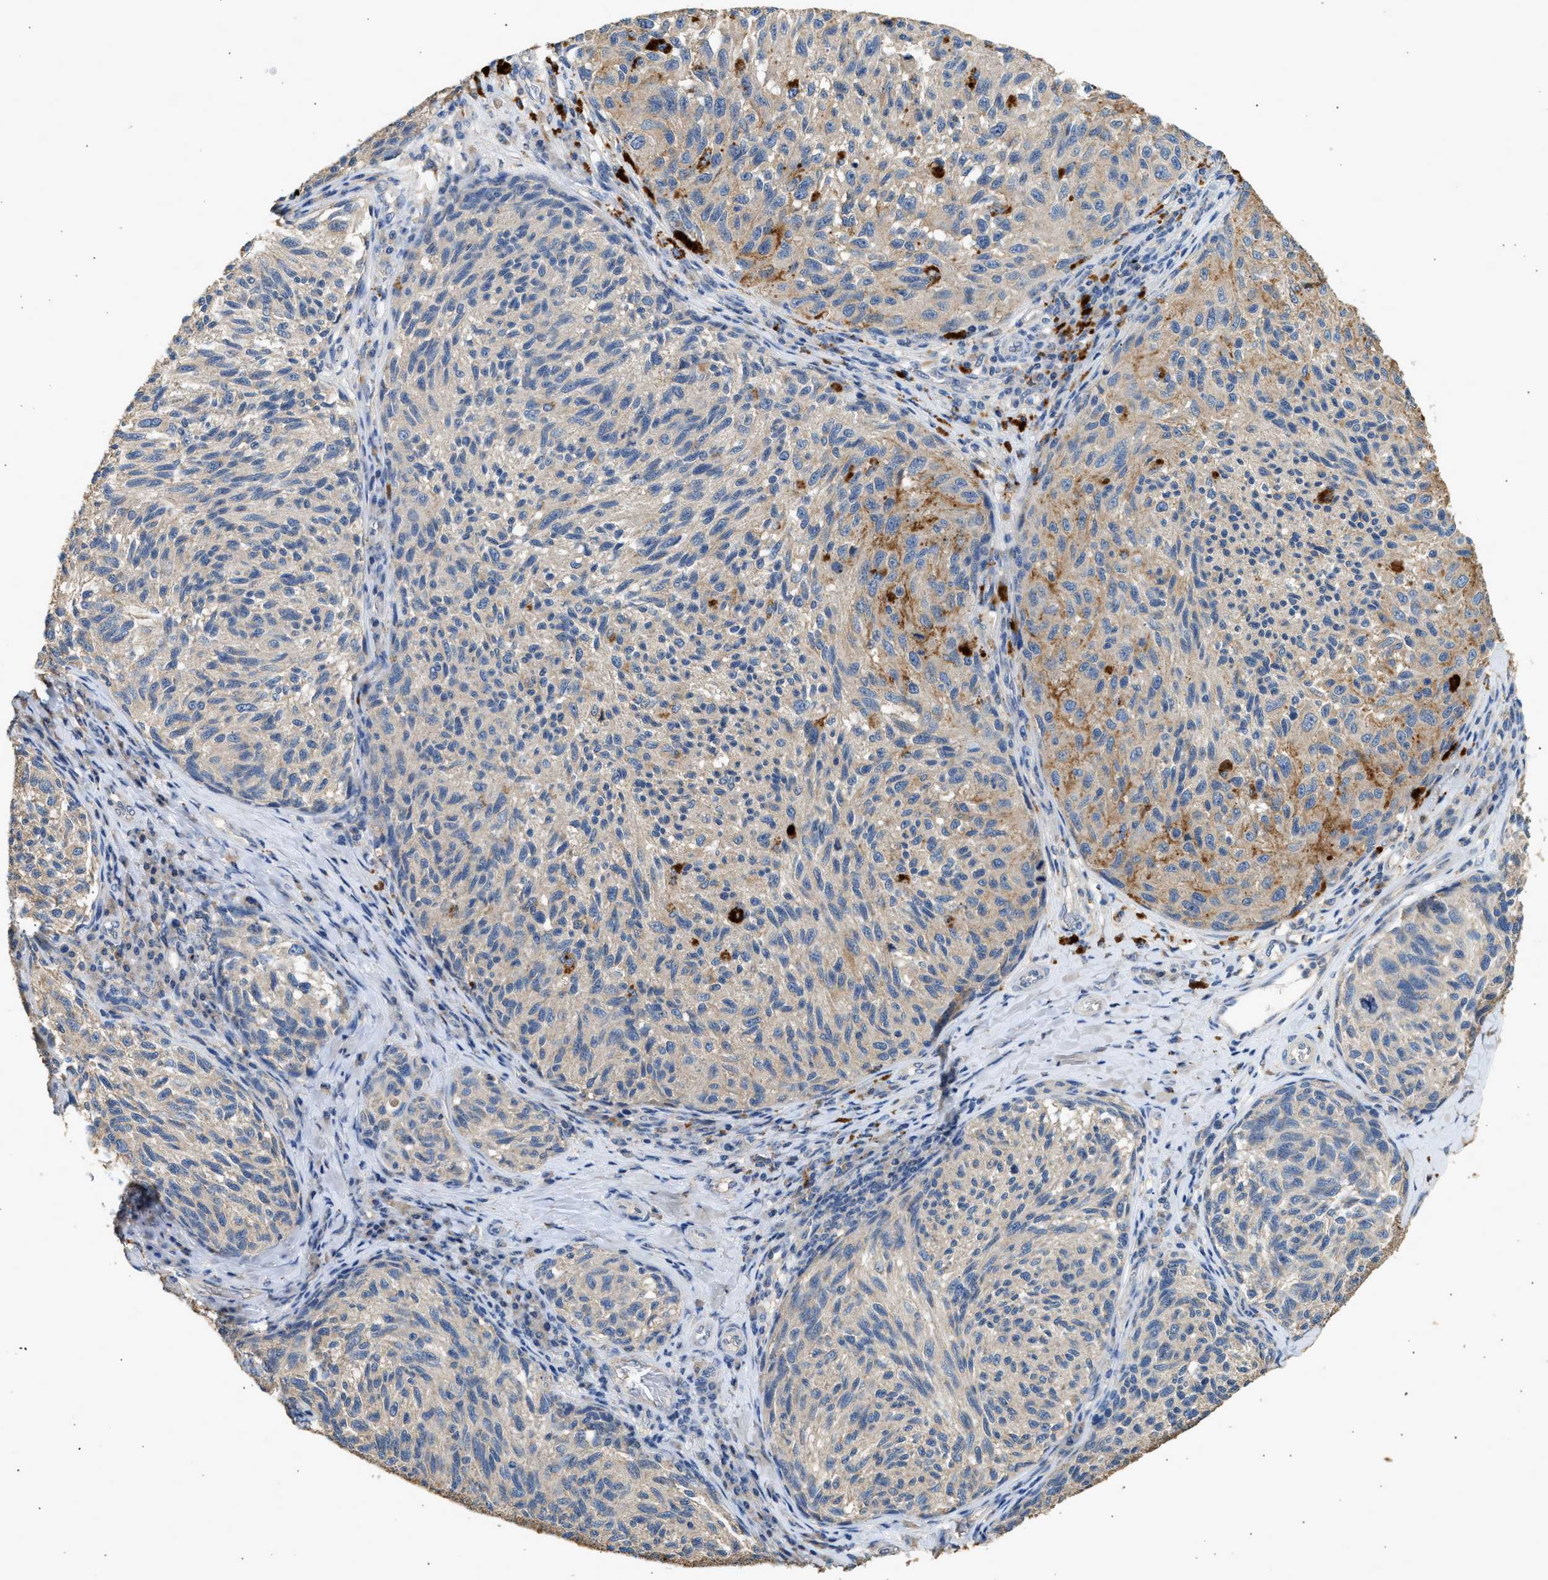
{"staining": {"intensity": "moderate", "quantity": "<25%", "location": "cytoplasmic/membranous"}, "tissue": "melanoma", "cell_type": "Tumor cells", "image_type": "cancer", "snomed": [{"axis": "morphology", "description": "Malignant melanoma, NOS"}, {"axis": "topography", "description": "Skin"}], "caption": "This photomicrograph exhibits melanoma stained with IHC to label a protein in brown. The cytoplasmic/membranous of tumor cells show moderate positivity for the protein. Nuclei are counter-stained blue.", "gene": "WDR31", "patient": {"sex": "female", "age": 73}}